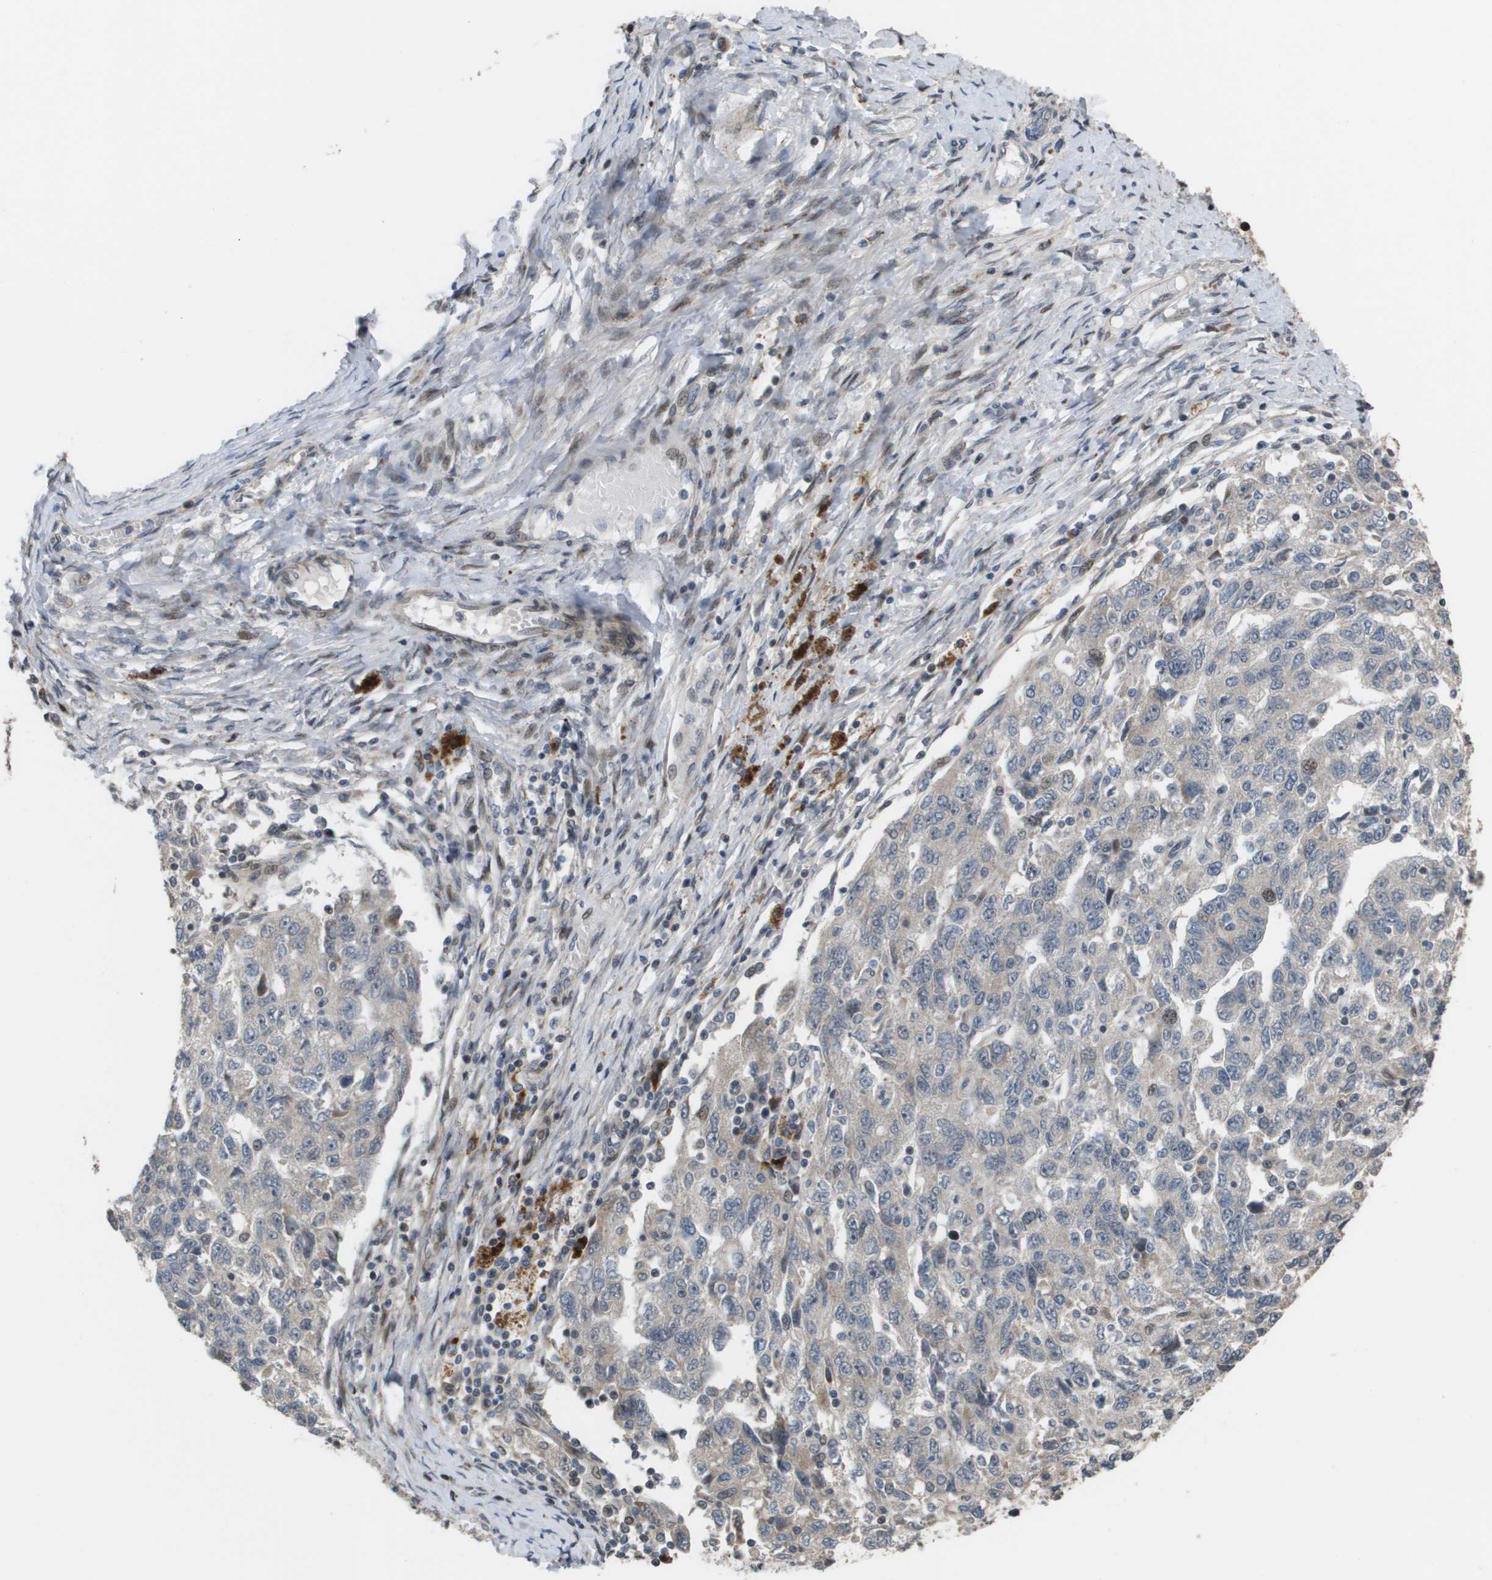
{"staining": {"intensity": "weak", "quantity": "<25%", "location": "nuclear"}, "tissue": "ovarian cancer", "cell_type": "Tumor cells", "image_type": "cancer", "snomed": [{"axis": "morphology", "description": "Carcinoma, NOS"}, {"axis": "morphology", "description": "Cystadenocarcinoma, serous, NOS"}, {"axis": "topography", "description": "Ovary"}], "caption": "The photomicrograph demonstrates no staining of tumor cells in carcinoma (ovarian). (DAB (3,3'-diaminobenzidine) IHC, high magnification).", "gene": "AXIN2", "patient": {"sex": "female", "age": 69}}